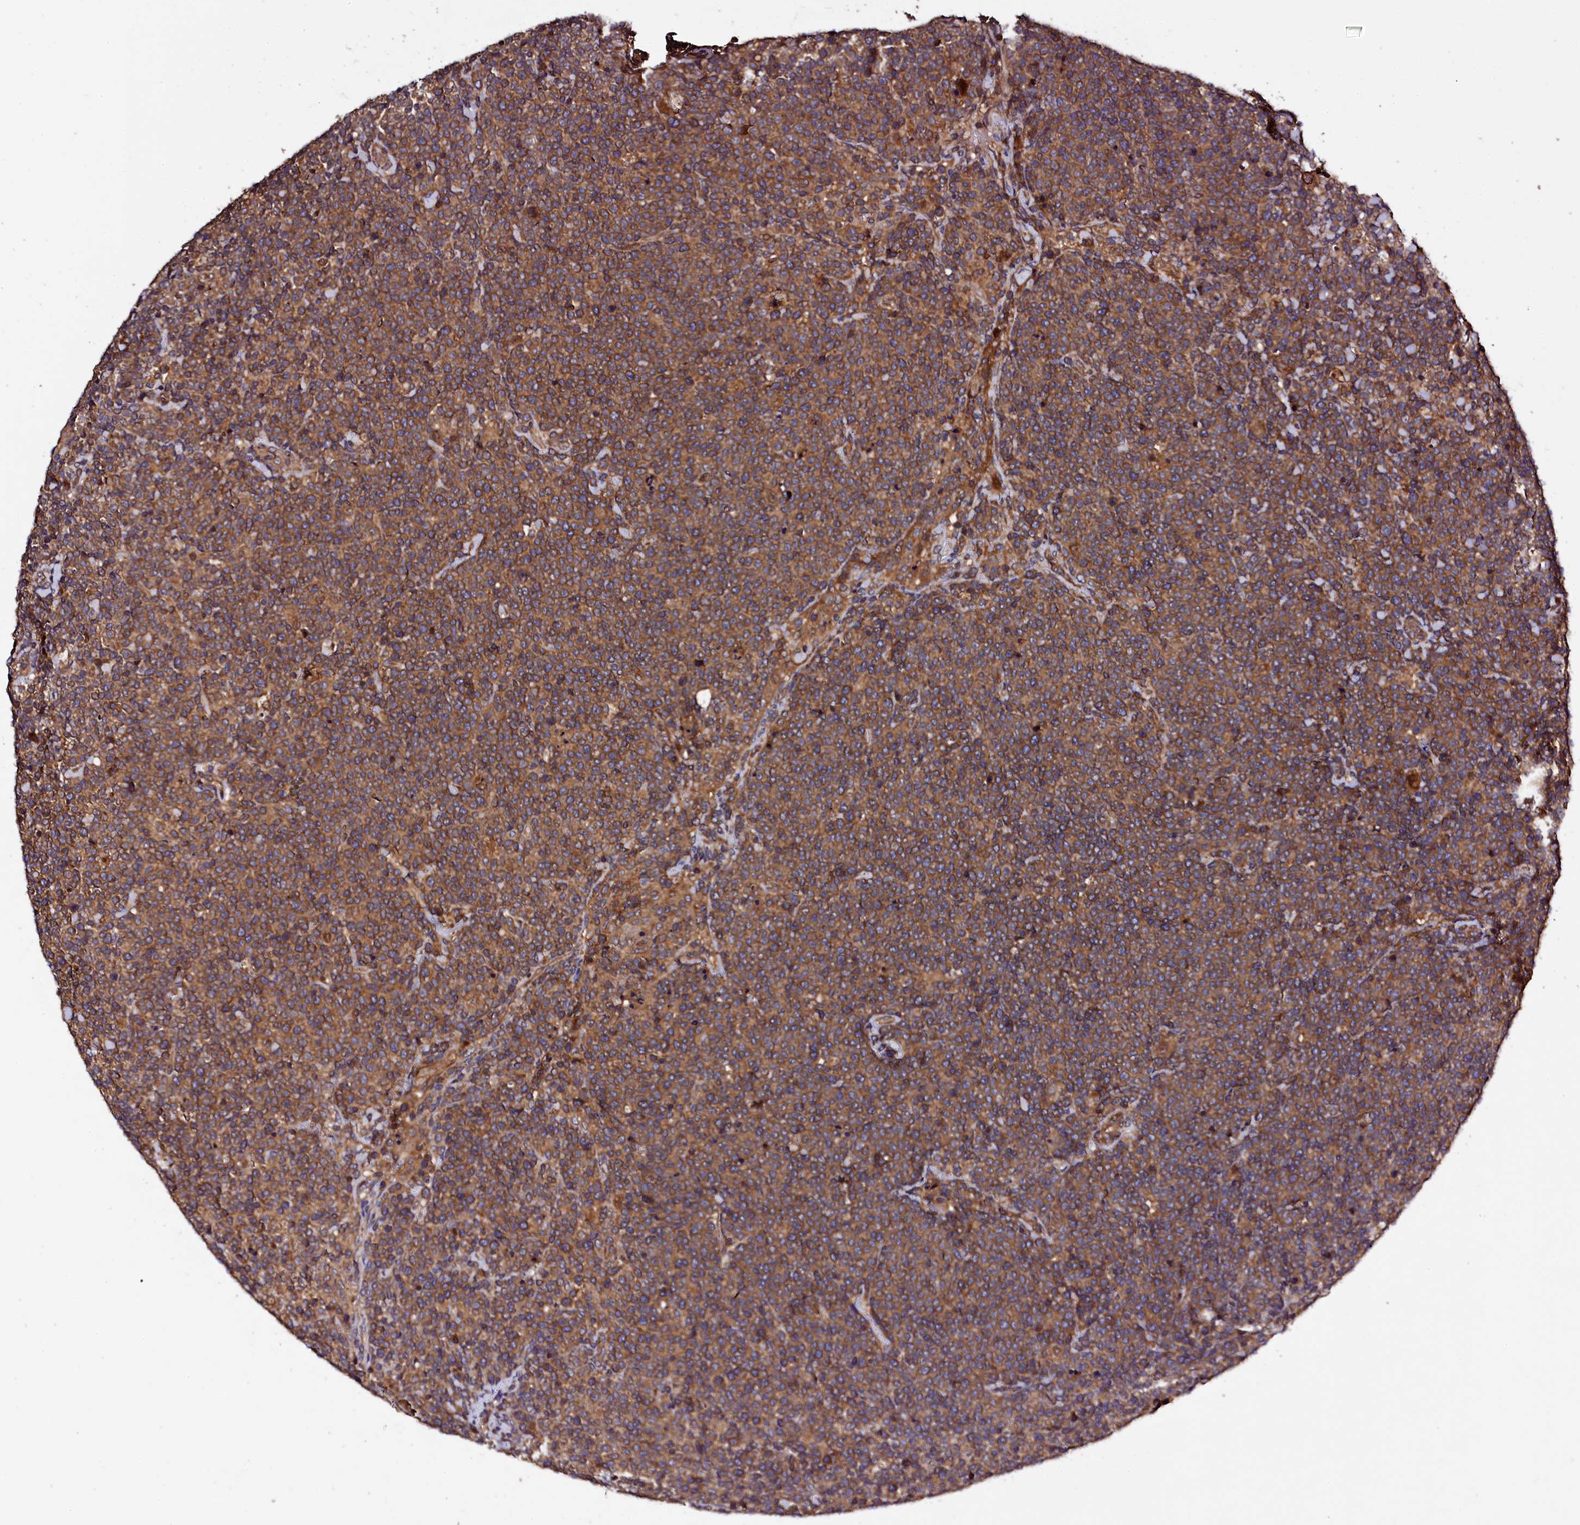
{"staining": {"intensity": "moderate", "quantity": ">75%", "location": "cytoplasmic/membranous"}, "tissue": "lymphoma", "cell_type": "Tumor cells", "image_type": "cancer", "snomed": [{"axis": "morphology", "description": "Malignant lymphoma, non-Hodgkin's type, High grade"}, {"axis": "topography", "description": "Lymph node"}], "caption": "Immunohistochemical staining of human high-grade malignant lymphoma, non-Hodgkin's type displays medium levels of moderate cytoplasmic/membranous staining in about >75% of tumor cells. The staining was performed using DAB, with brown indicating positive protein expression. Nuclei are stained blue with hematoxylin.", "gene": "KLC2", "patient": {"sex": "male", "age": 61}}